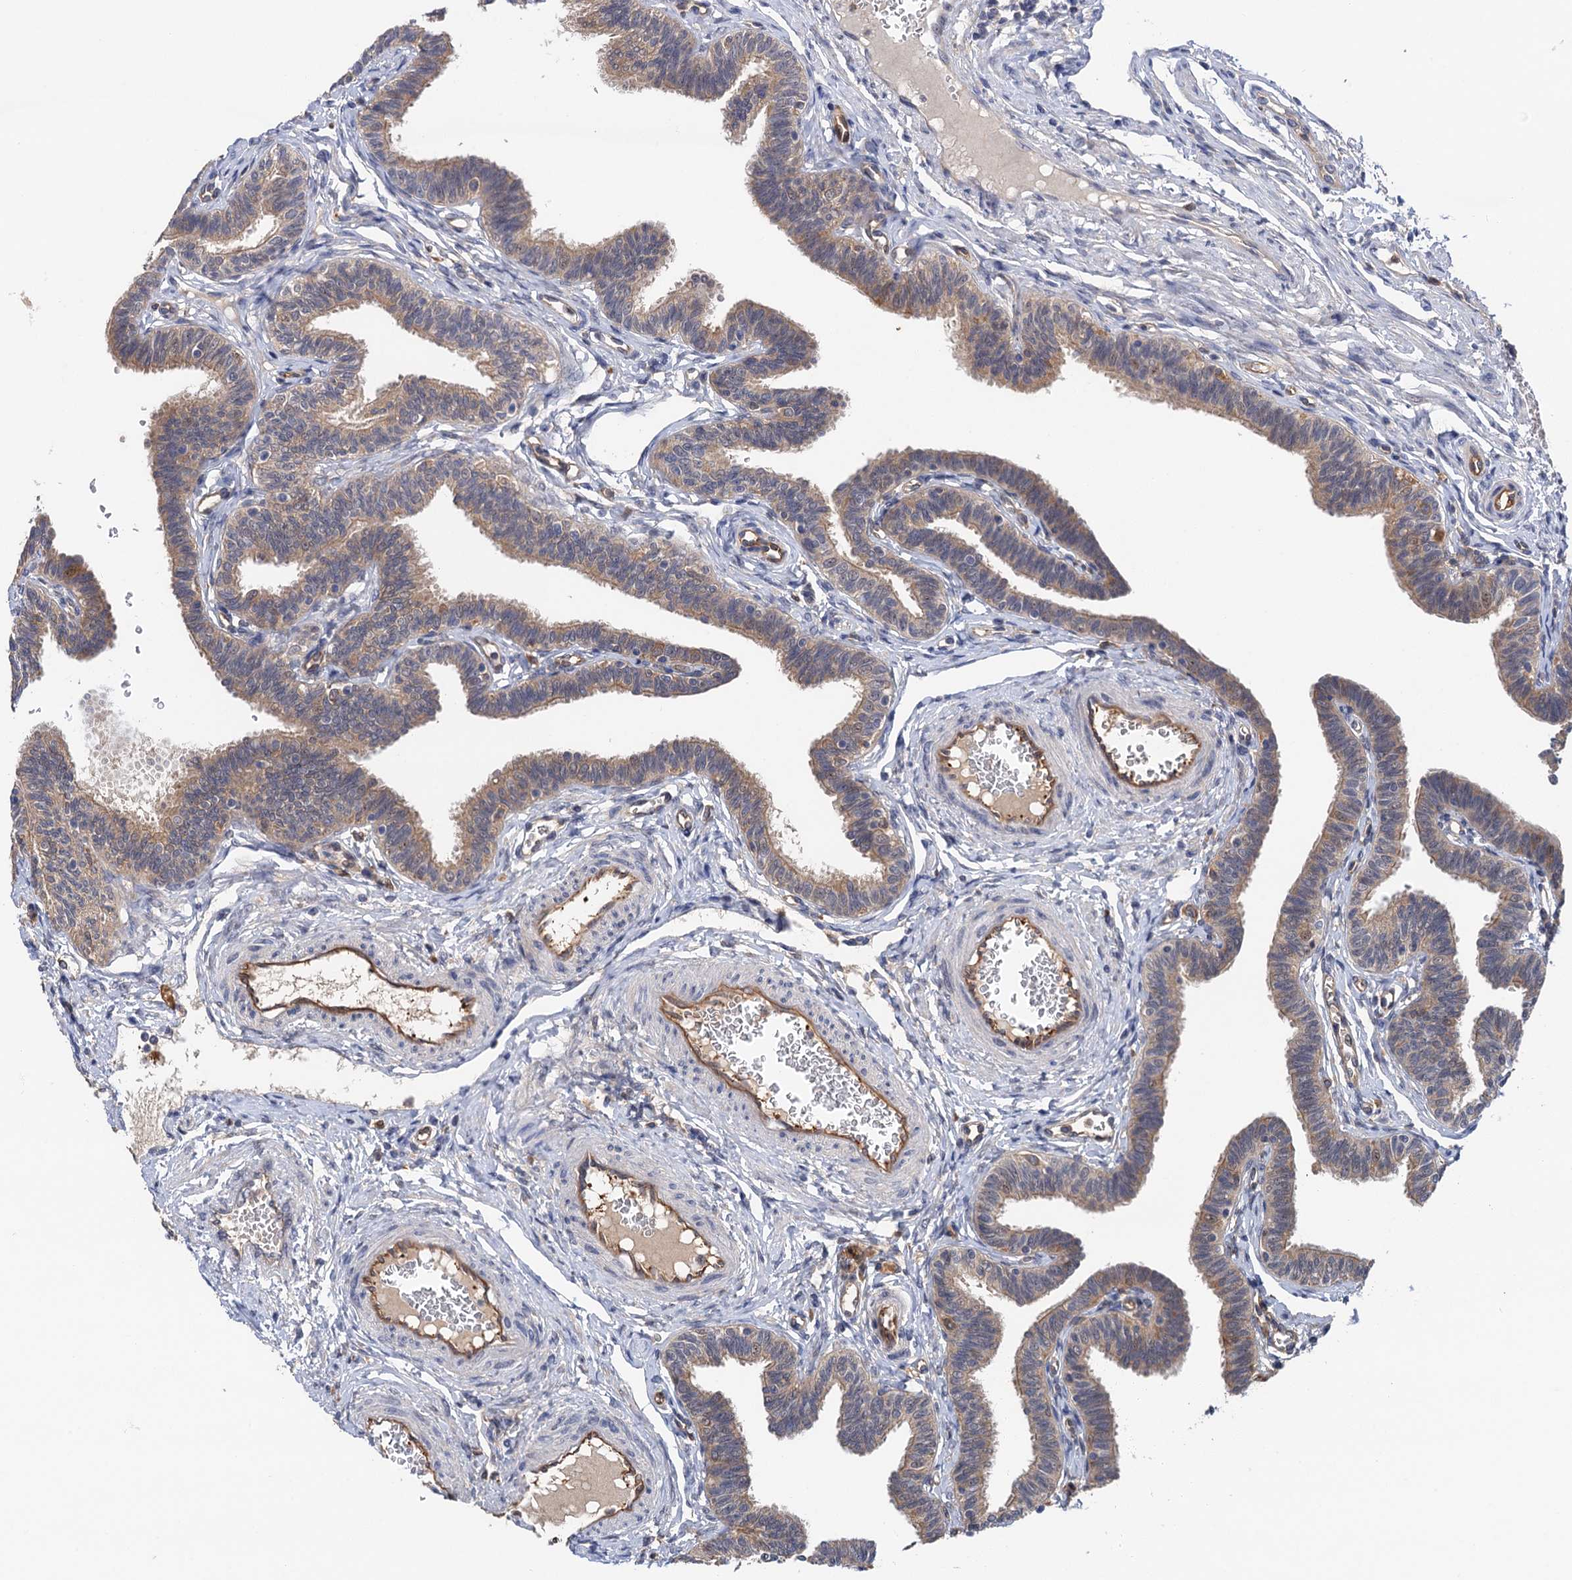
{"staining": {"intensity": "moderate", "quantity": ">75%", "location": "cytoplasmic/membranous"}, "tissue": "fallopian tube", "cell_type": "Glandular cells", "image_type": "normal", "snomed": [{"axis": "morphology", "description": "Normal tissue, NOS"}, {"axis": "topography", "description": "Fallopian tube"}, {"axis": "topography", "description": "Ovary"}], "caption": "Fallopian tube stained with IHC displays moderate cytoplasmic/membranous staining in about >75% of glandular cells.", "gene": "NEK8", "patient": {"sex": "female", "age": 23}}